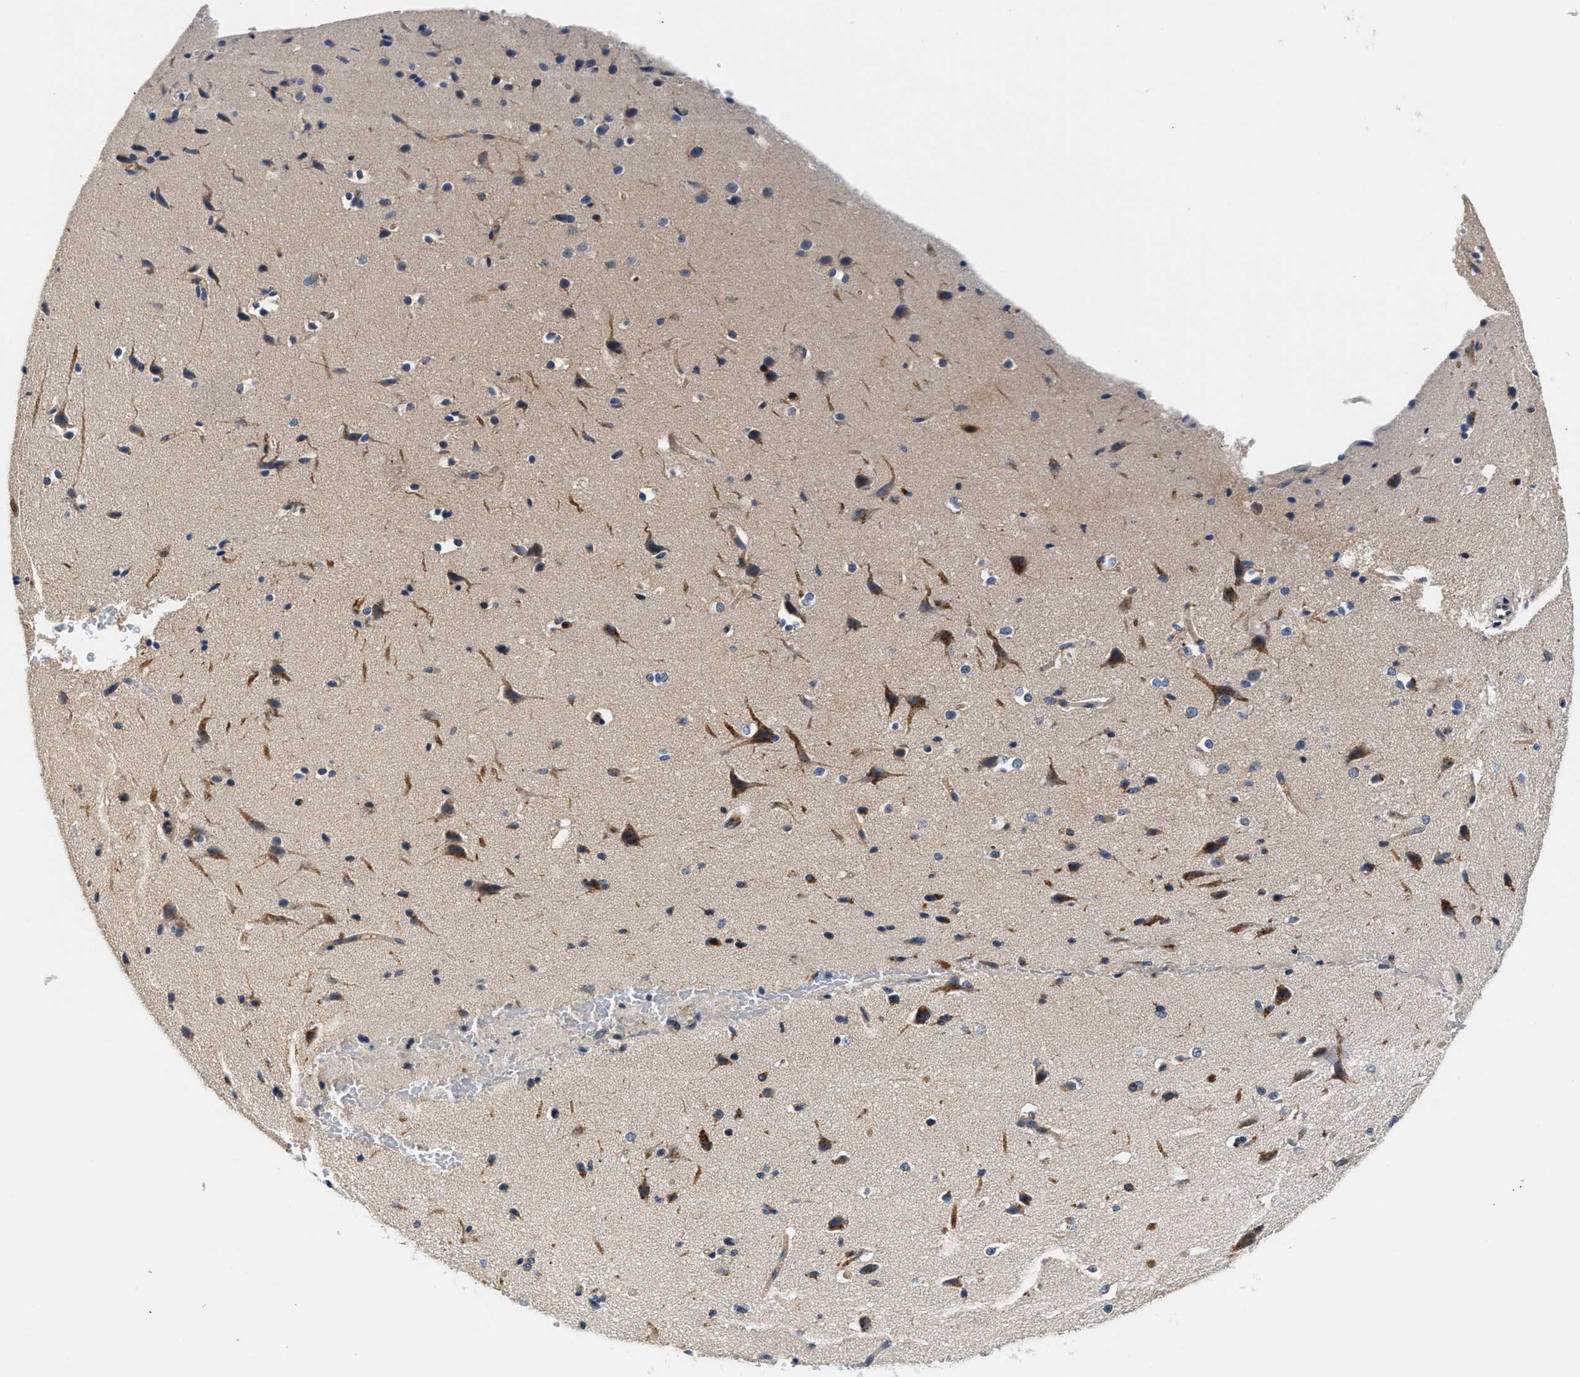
{"staining": {"intensity": "negative", "quantity": "none", "location": "none"}, "tissue": "cerebral cortex", "cell_type": "Endothelial cells", "image_type": "normal", "snomed": [{"axis": "morphology", "description": "Normal tissue, NOS"}, {"axis": "morphology", "description": "Developmental malformation"}, {"axis": "topography", "description": "Cerebral cortex"}], "caption": "The immunohistochemistry micrograph has no significant staining in endothelial cells of cerebral cortex. (DAB immunohistochemistry (IHC) with hematoxylin counter stain).", "gene": "FAM185A", "patient": {"sex": "female", "age": 30}}